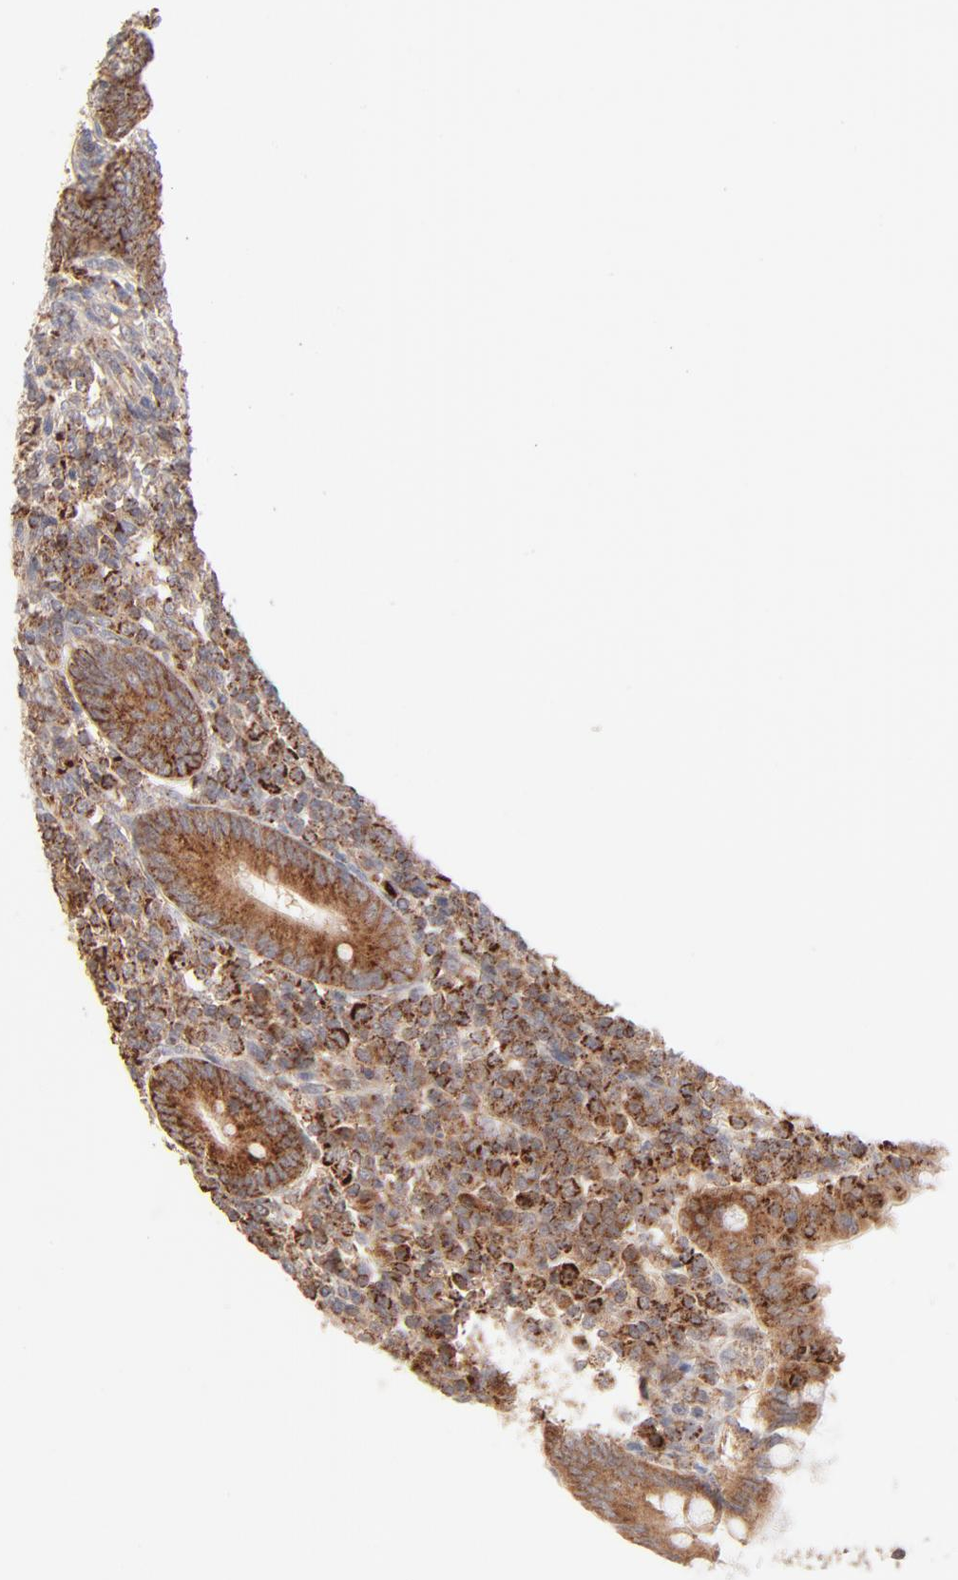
{"staining": {"intensity": "strong", "quantity": ">75%", "location": "cytoplasmic/membranous"}, "tissue": "appendix", "cell_type": "Glandular cells", "image_type": "normal", "snomed": [{"axis": "morphology", "description": "Normal tissue, NOS"}, {"axis": "topography", "description": "Appendix"}], "caption": "An image showing strong cytoplasmic/membranous staining in approximately >75% of glandular cells in normal appendix, as visualized by brown immunohistochemical staining.", "gene": "CSPG4", "patient": {"sex": "female", "age": 66}}